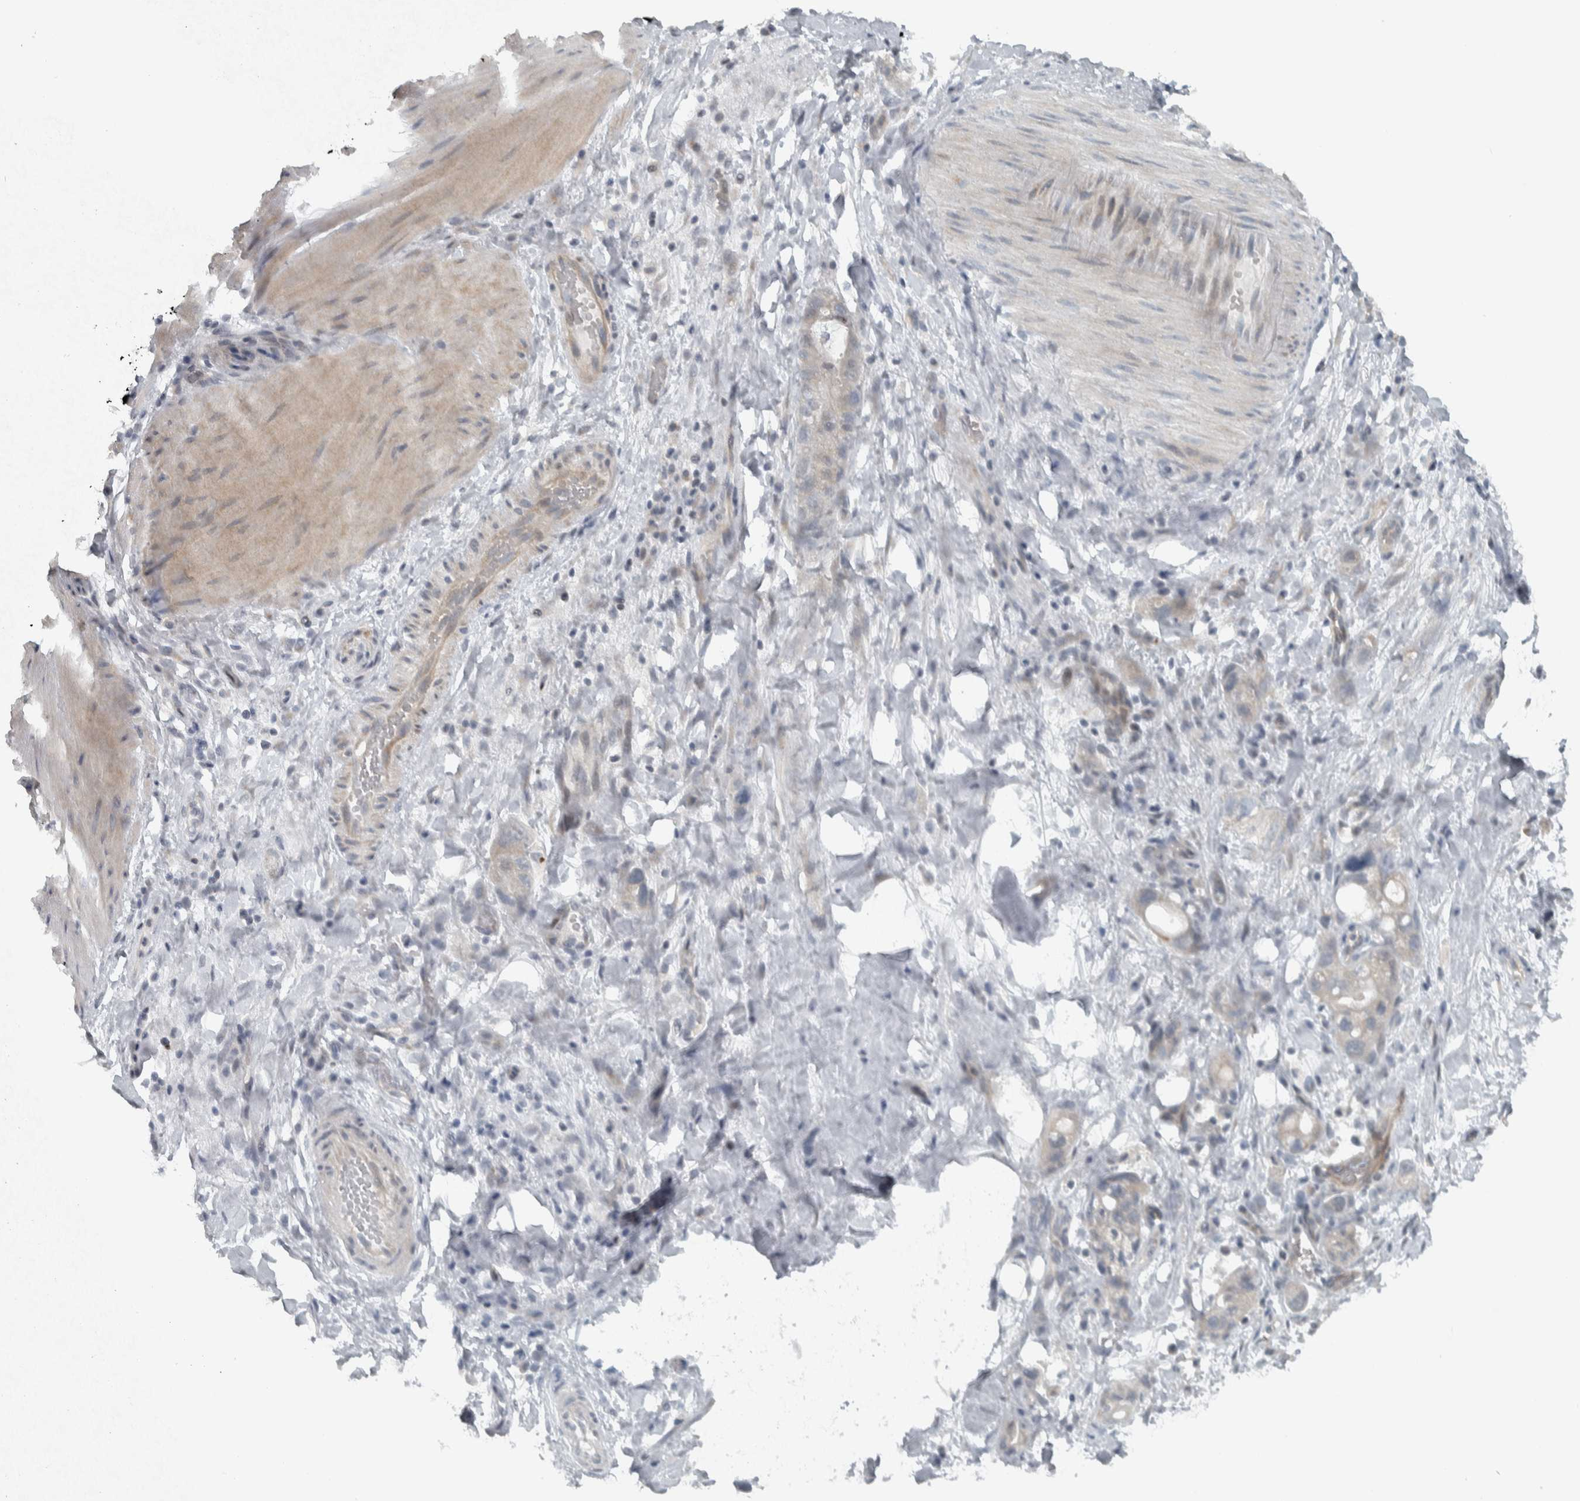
{"staining": {"intensity": "weak", "quantity": "25%-75%", "location": "cytoplasmic/membranous"}, "tissue": "stomach cancer", "cell_type": "Tumor cells", "image_type": "cancer", "snomed": [{"axis": "morphology", "description": "Adenocarcinoma, NOS"}, {"axis": "topography", "description": "Stomach"}, {"axis": "topography", "description": "Stomach, lower"}], "caption": "Brown immunohistochemical staining in human stomach adenocarcinoma exhibits weak cytoplasmic/membranous expression in about 25%-75% of tumor cells.", "gene": "NAPG", "patient": {"sex": "female", "age": 48}}